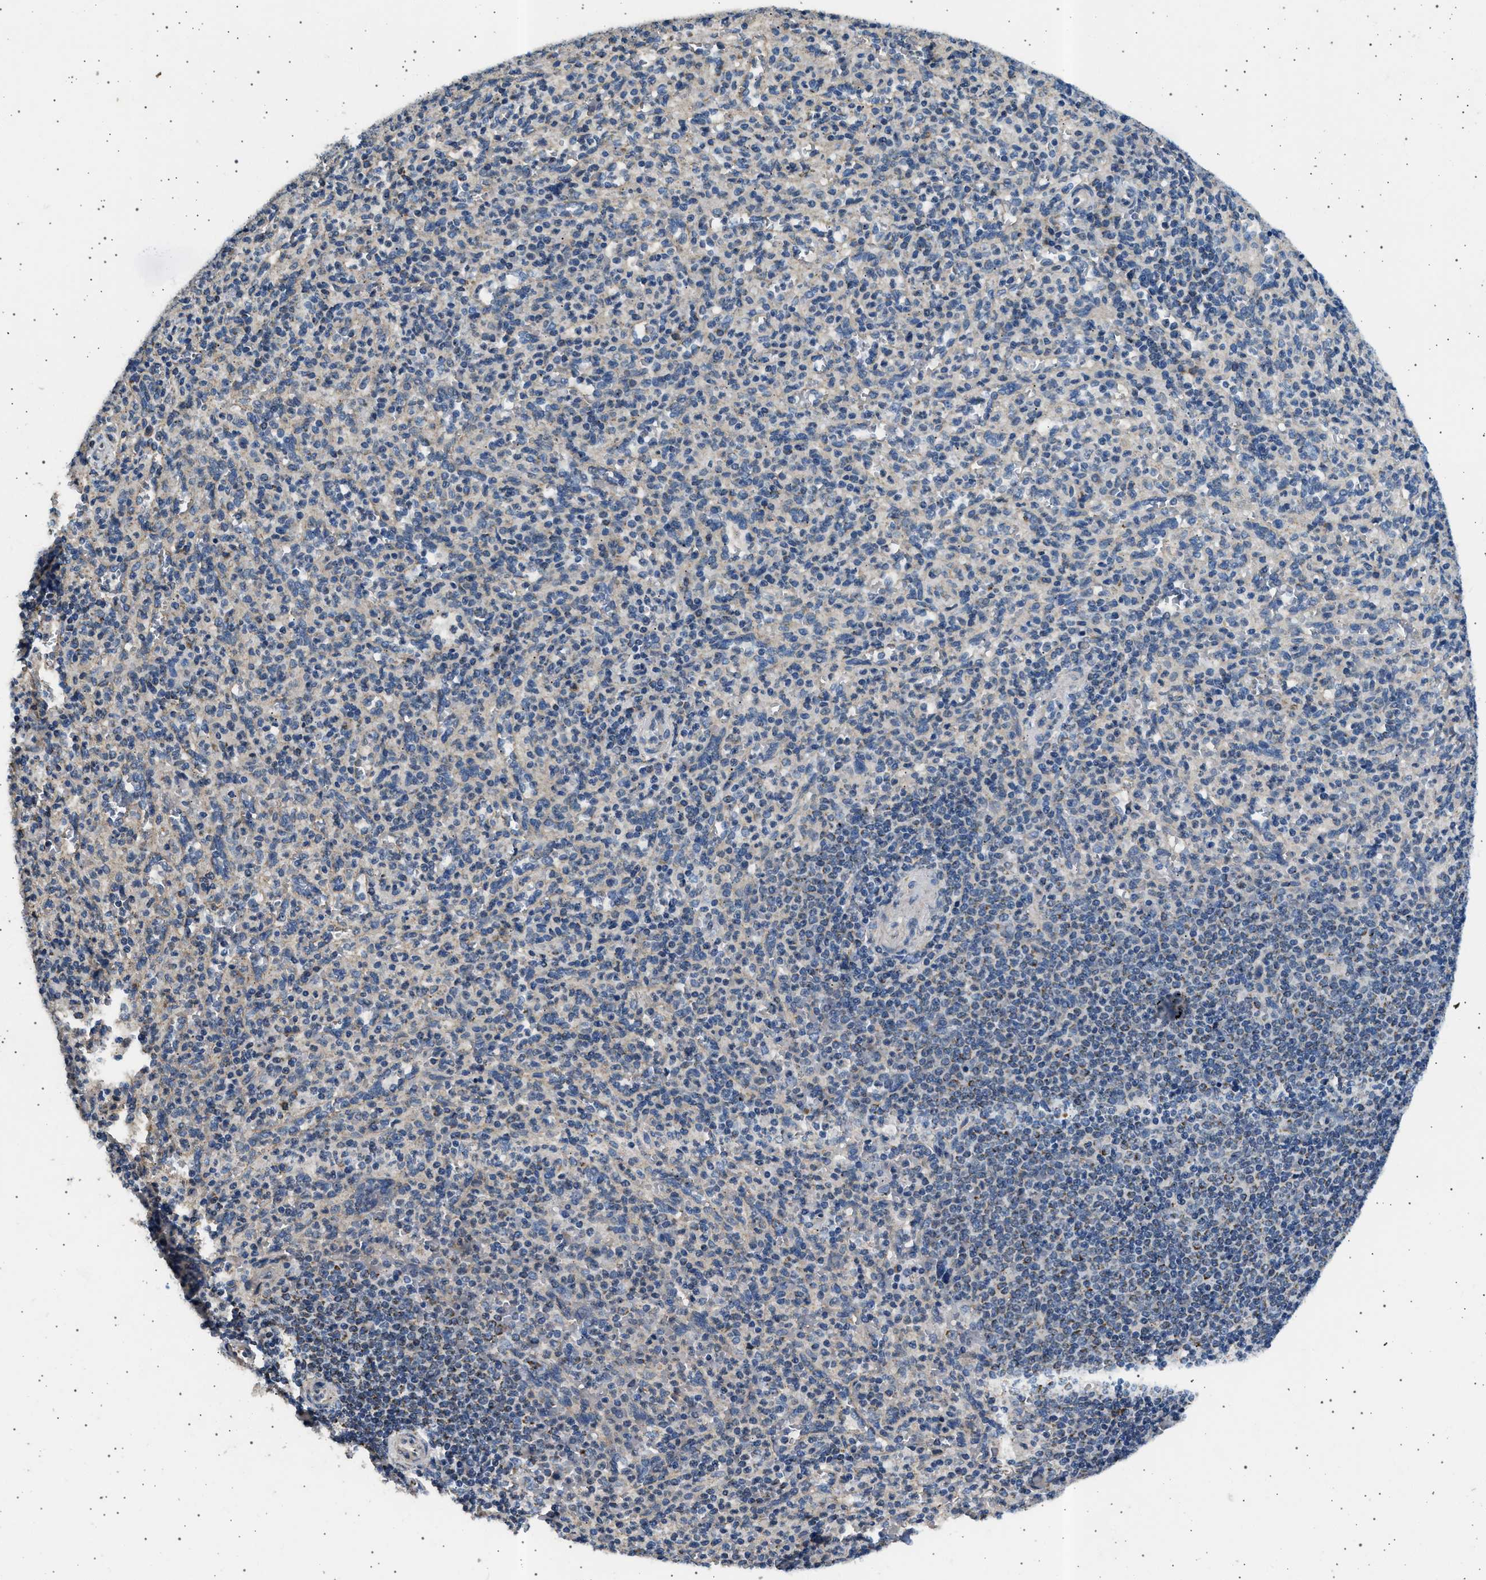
{"staining": {"intensity": "negative", "quantity": "none", "location": "none"}, "tissue": "spleen", "cell_type": "Cells in red pulp", "image_type": "normal", "snomed": [{"axis": "morphology", "description": "Normal tissue, NOS"}, {"axis": "topography", "description": "Spleen"}], "caption": "High magnification brightfield microscopy of normal spleen stained with DAB (3,3'-diaminobenzidine) (brown) and counterstained with hematoxylin (blue): cells in red pulp show no significant expression.", "gene": "KCNA4", "patient": {"sex": "male", "age": 36}}